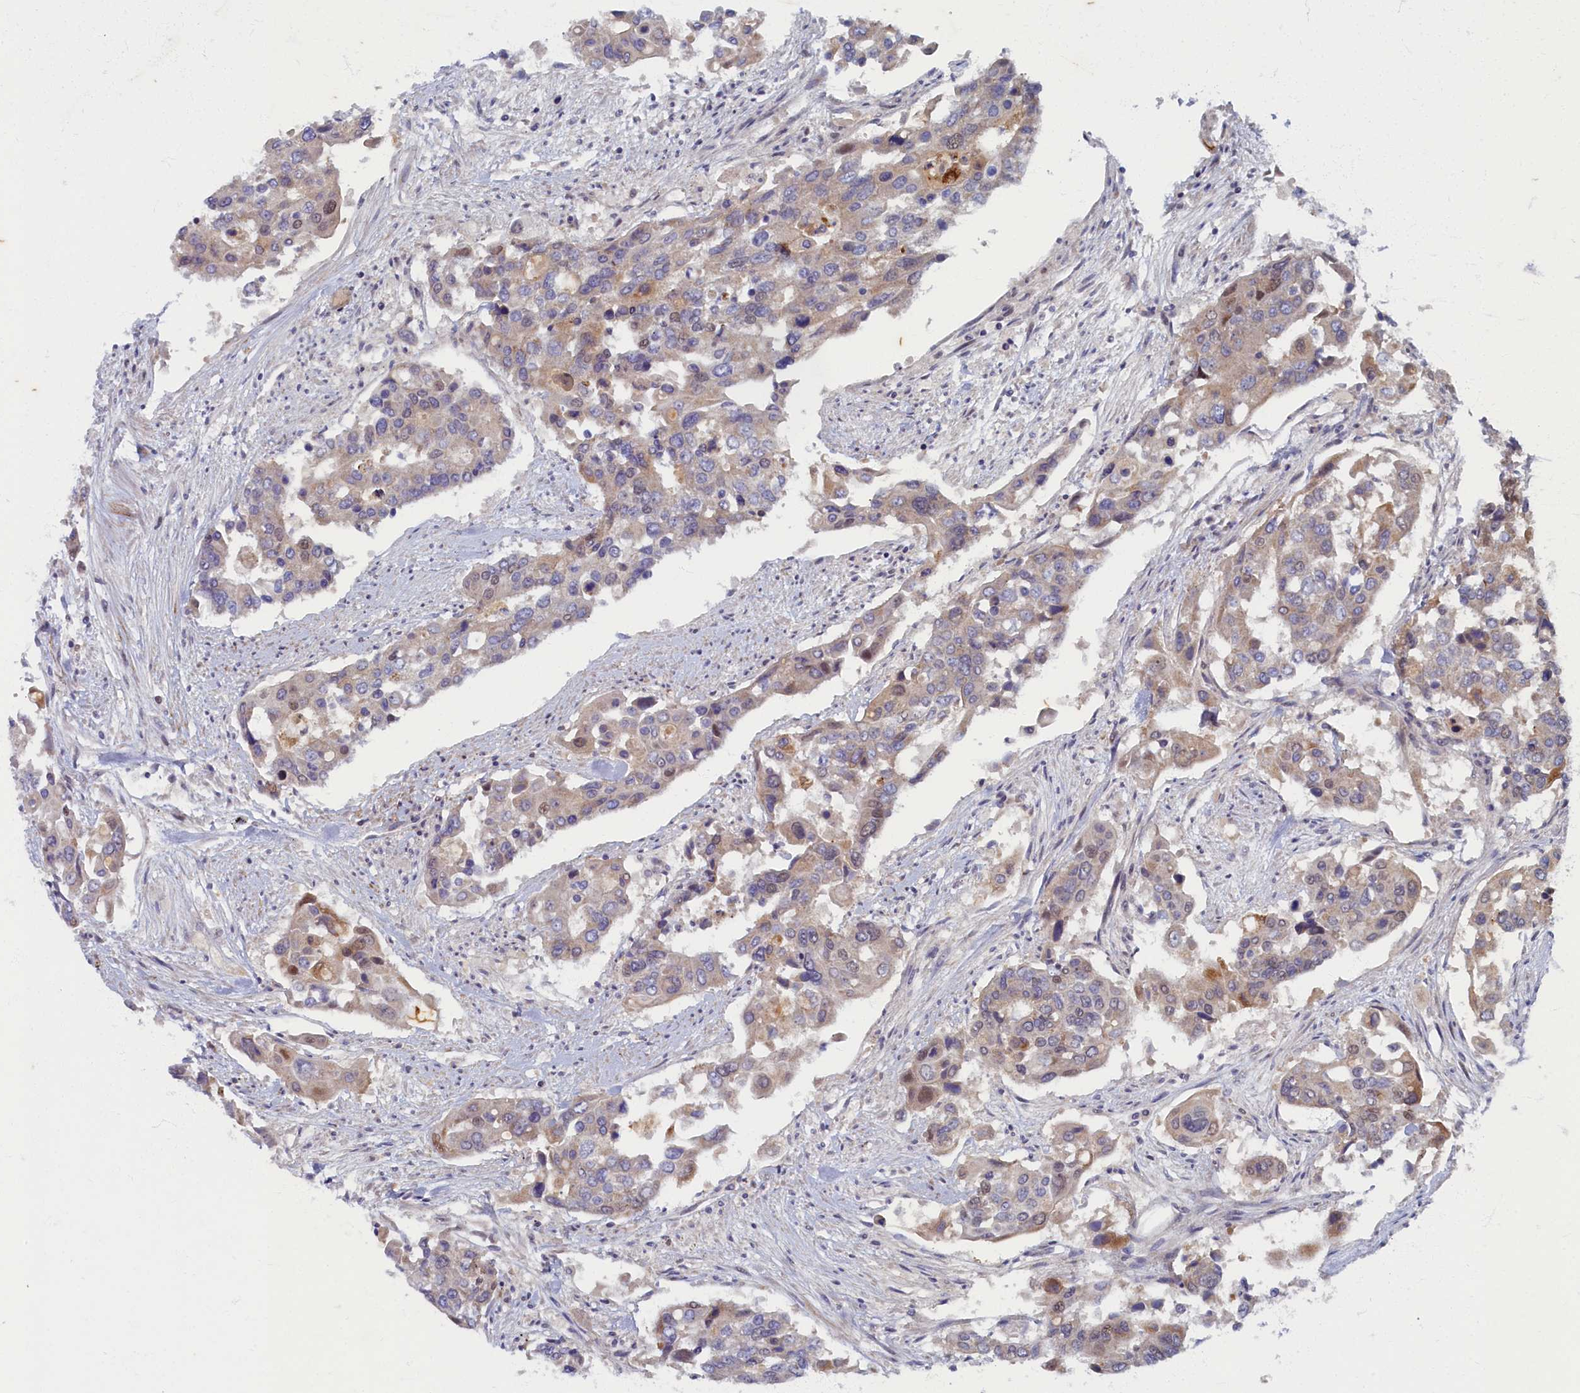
{"staining": {"intensity": "weak", "quantity": "<25%", "location": "cytoplasmic/membranous"}, "tissue": "colorectal cancer", "cell_type": "Tumor cells", "image_type": "cancer", "snomed": [{"axis": "morphology", "description": "Adenocarcinoma, NOS"}, {"axis": "topography", "description": "Colon"}], "caption": "High power microscopy image of an IHC image of colorectal cancer, revealing no significant expression in tumor cells. (DAB (3,3'-diaminobenzidine) IHC visualized using brightfield microscopy, high magnification).", "gene": "WDR59", "patient": {"sex": "male", "age": 77}}